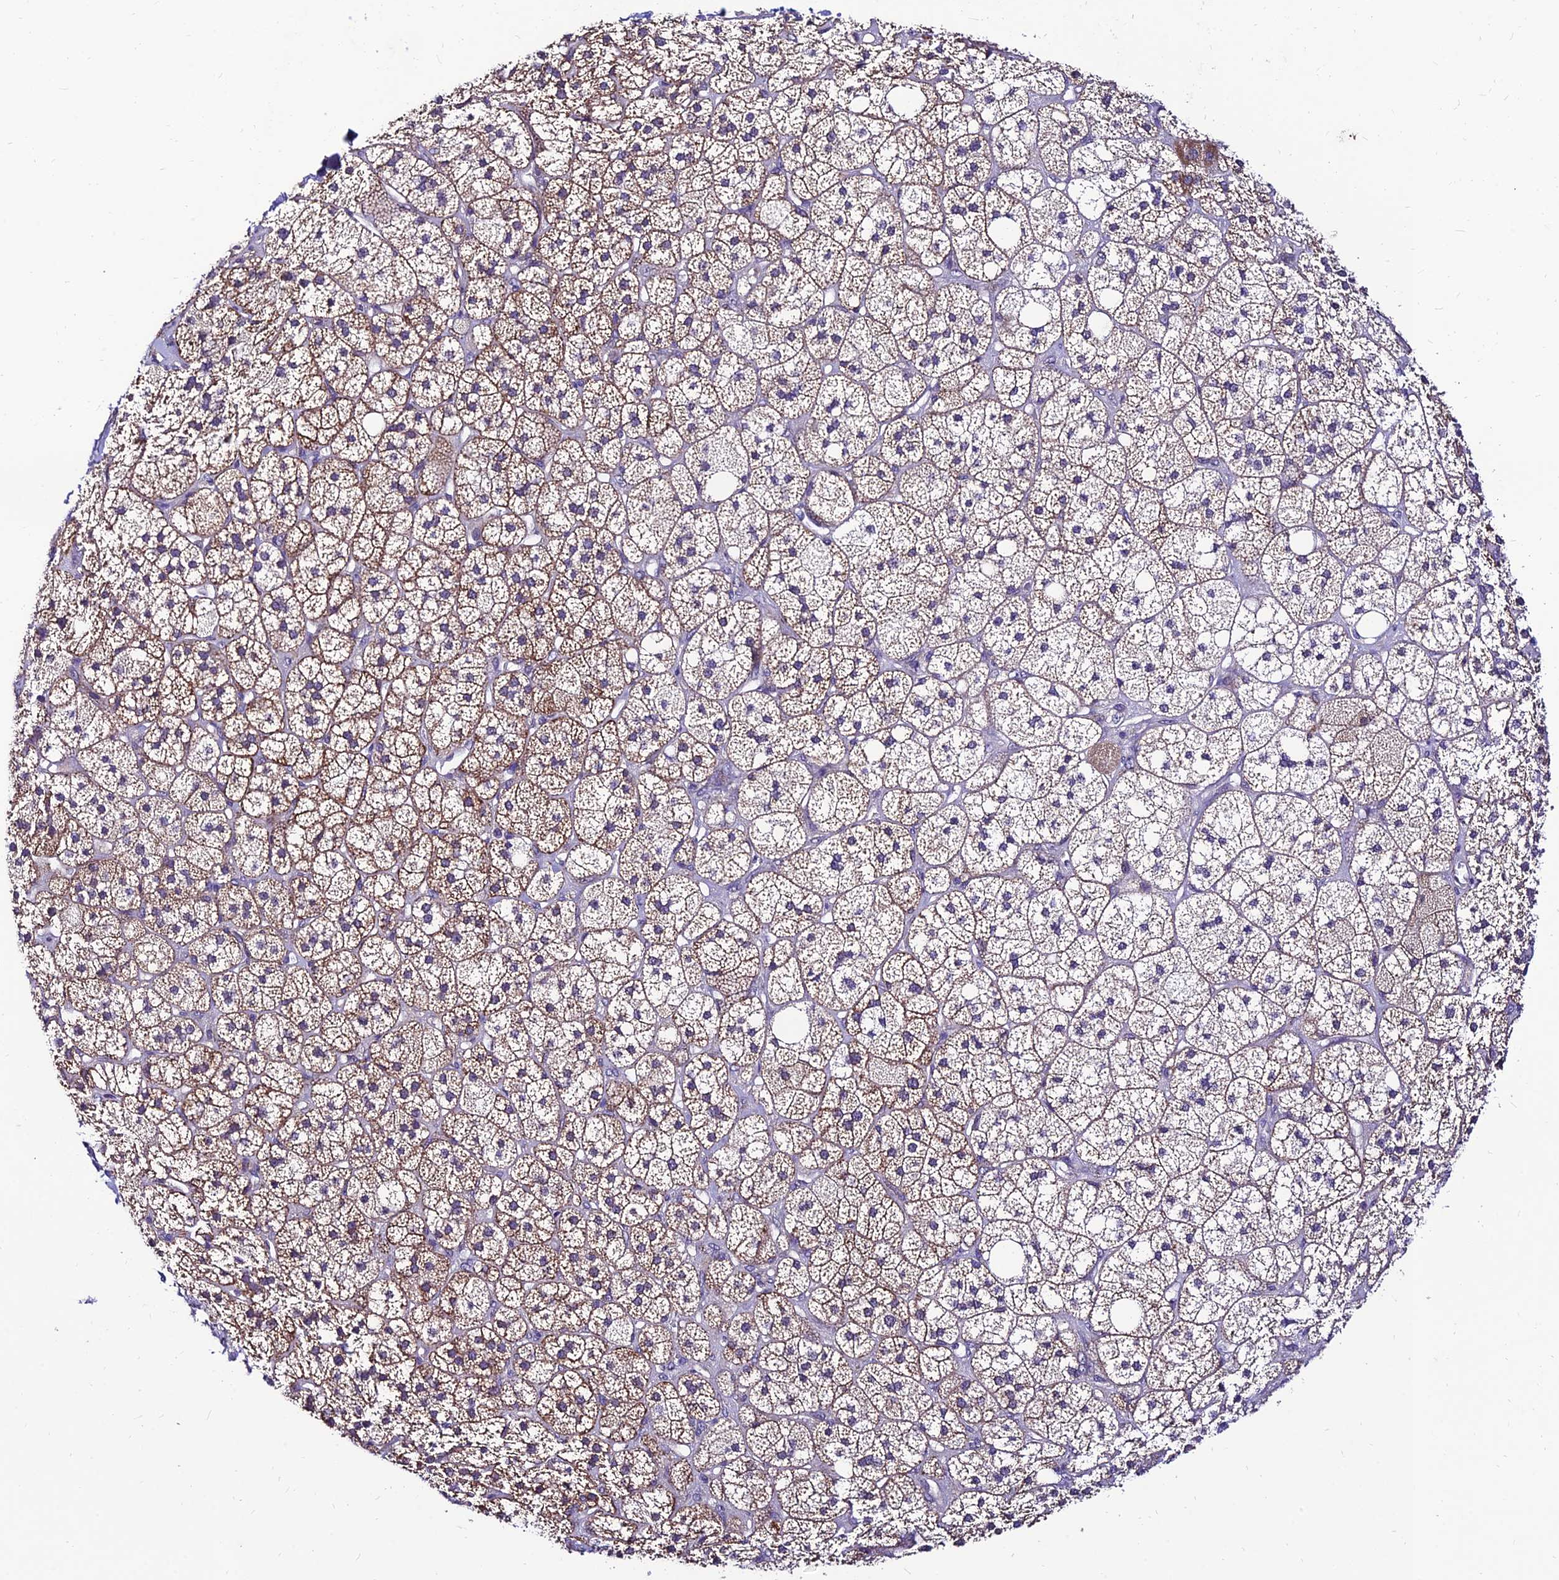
{"staining": {"intensity": "moderate", "quantity": ">75%", "location": "cytoplasmic/membranous"}, "tissue": "adrenal gland", "cell_type": "Glandular cells", "image_type": "normal", "snomed": [{"axis": "morphology", "description": "Normal tissue, NOS"}, {"axis": "topography", "description": "Adrenal gland"}], "caption": "The immunohistochemical stain shows moderate cytoplasmic/membranous staining in glandular cells of normal adrenal gland.", "gene": "C6orf132", "patient": {"sex": "male", "age": 61}}